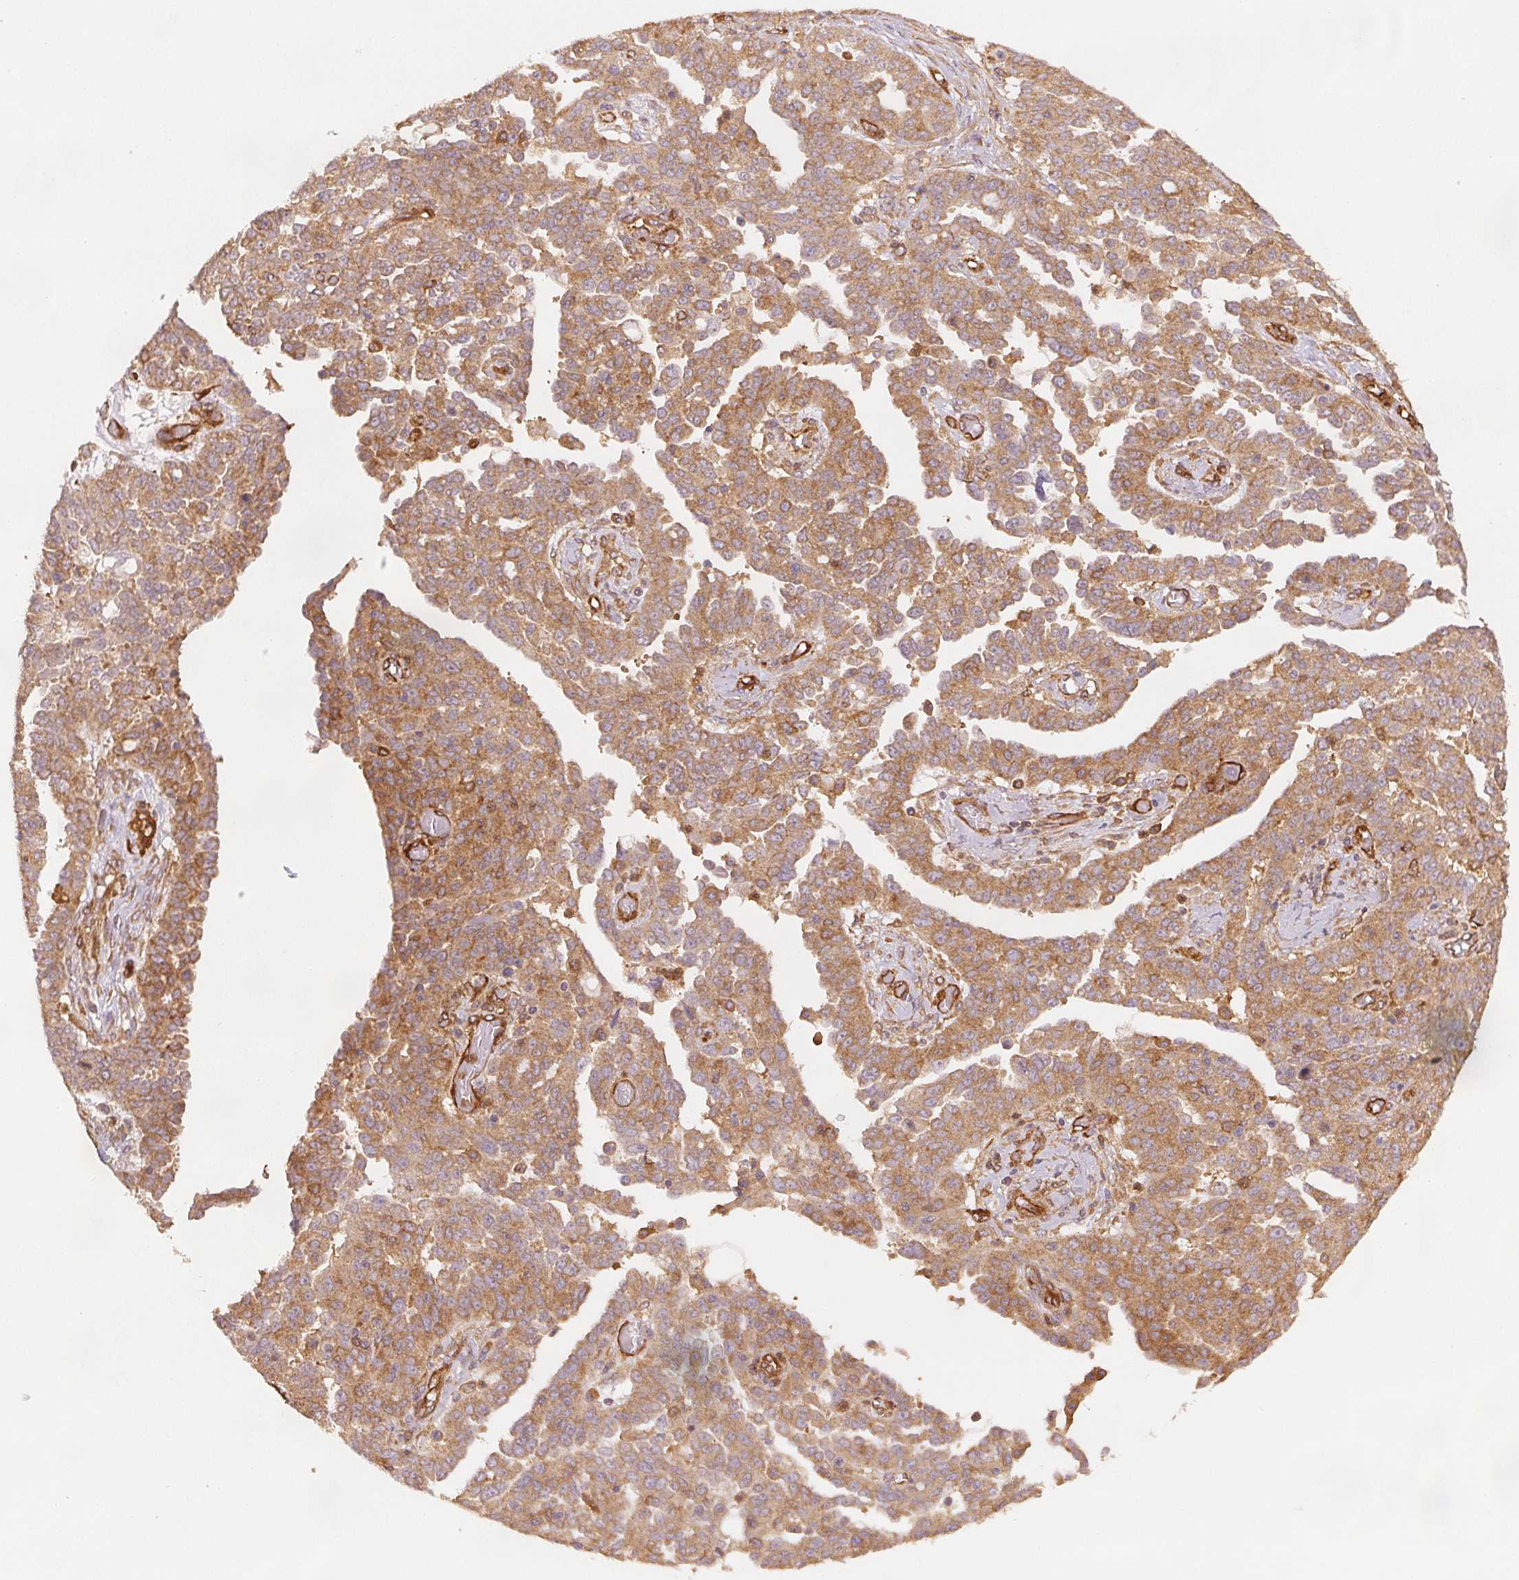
{"staining": {"intensity": "moderate", "quantity": ">75%", "location": "cytoplasmic/membranous"}, "tissue": "ovarian cancer", "cell_type": "Tumor cells", "image_type": "cancer", "snomed": [{"axis": "morphology", "description": "Cystadenocarcinoma, serous, NOS"}, {"axis": "topography", "description": "Ovary"}], "caption": "Immunohistochemistry (IHC) photomicrograph of neoplastic tissue: human ovarian cancer (serous cystadenocarcinoma) stained using immunohistochemistry (IHC) displays medium levels of moderate protein expression localized specifically in the cytoplasmic/membranous of tumor cells, appearing as a cytoplasmic/membranous brown color.", "gene": "DIAPH2", "patient": {"sex": "female", "age": 67}}